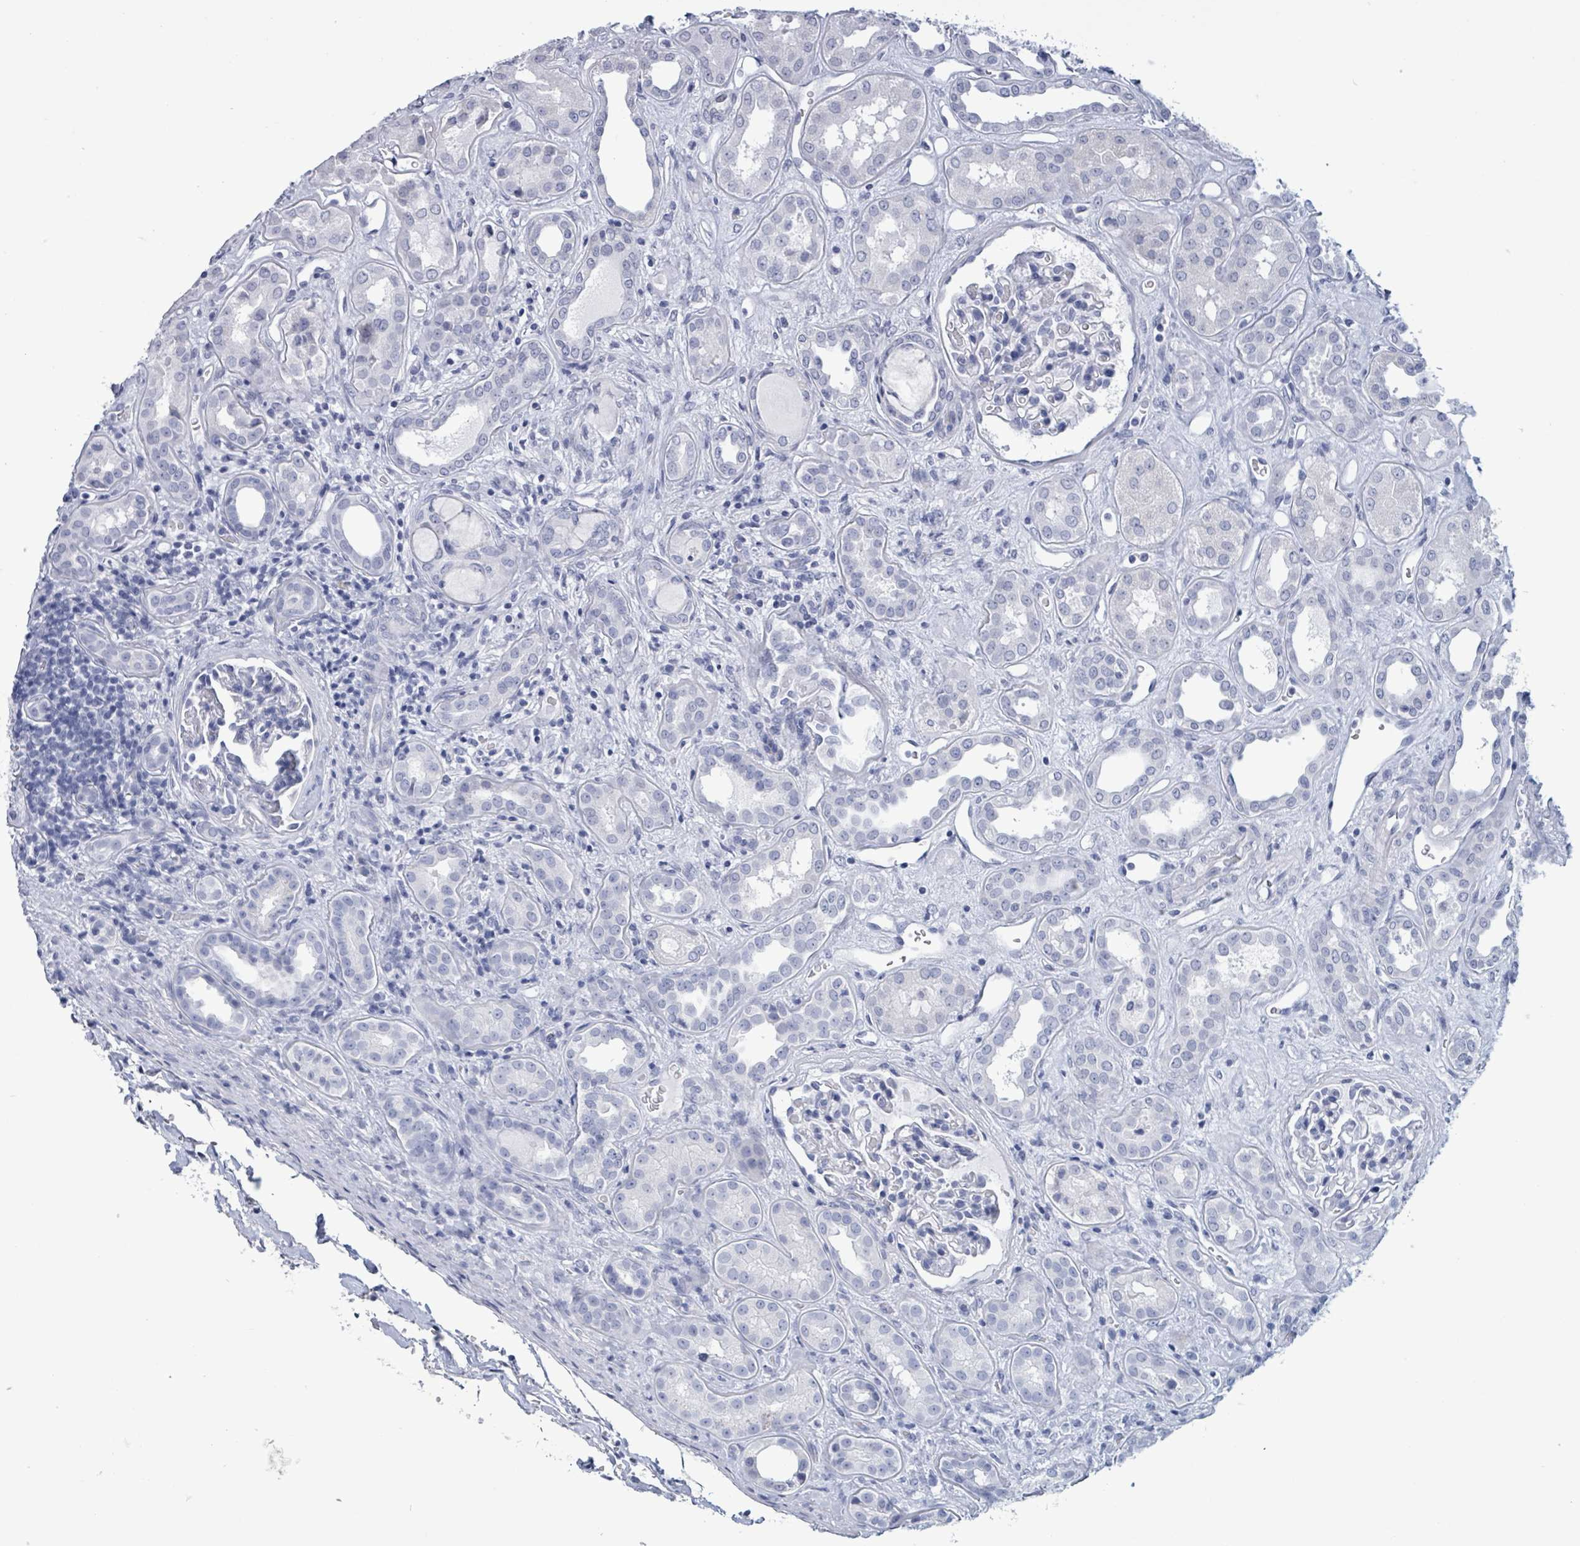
{"staining": {"intensity": "negative", "quantity": "none", "location": "none"}, "tissue": "kidney", "cell_type": "Cells in glomeruli", "image_type": "normal", "snomed": [{"axis": "morphology", "description": "Normal tissue, NOS"}, {"axis": "topography", "description": "Kidney"}], "caption": "DAB immunohistochemical staining of unremarkable human kidney reveals no significant expression in cells in glomeruli.", "gene": "NKX2", "patient": {"sex": "male", "age": 59}}